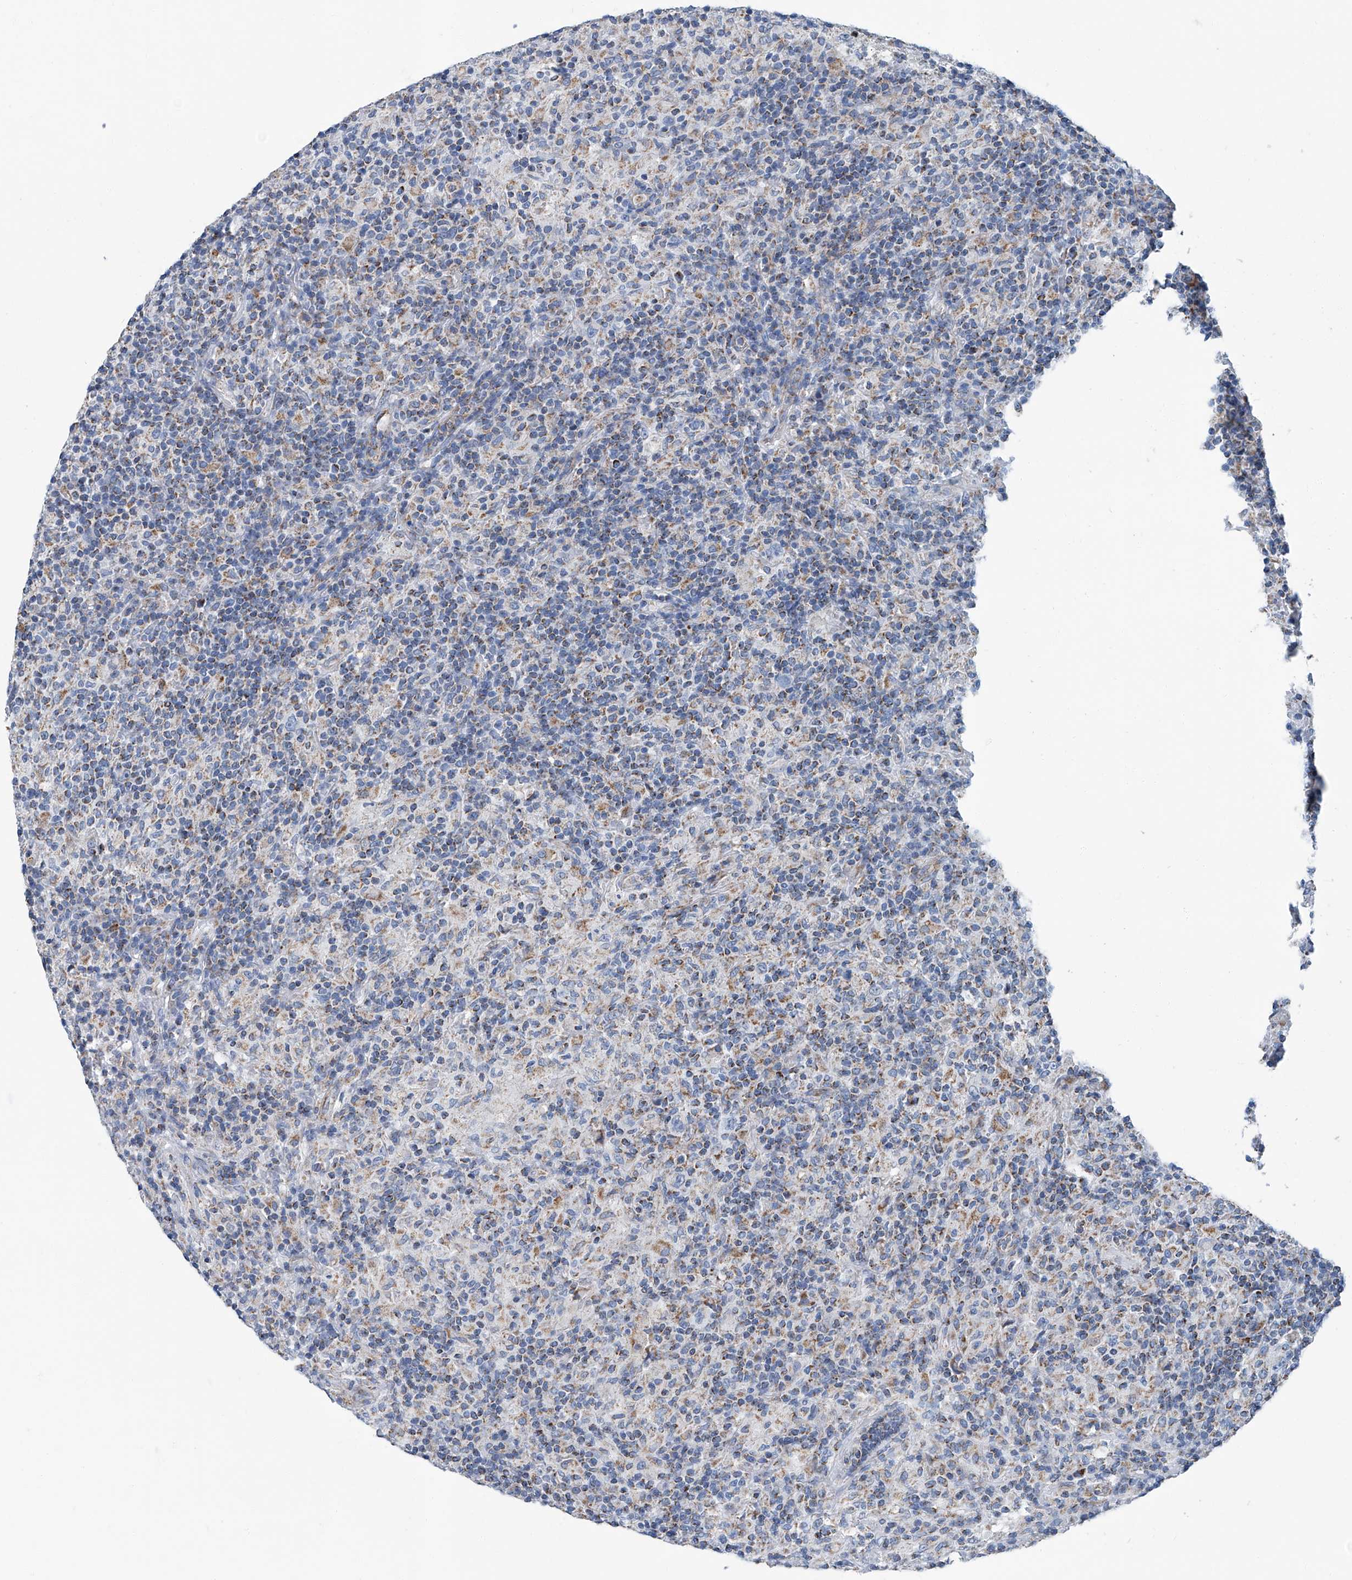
{"staining": {"intensity": "negative", "quantity": "none", "location": "none"}, "tissue": "lymphoma", "cell_type": "Tumor cells", "image_type": "cancer", "snomed": [{"axis": "morphology", "description": "Hodgkin's disease, NOS"}, {"axis": "topography", "description": "Lymph node"}], "caption": "Tumor cells are negative for protein expression in human Hodgkin's disease.", "gene": "MT-ND1", "patient": {"sex": "male", "age": 70}}